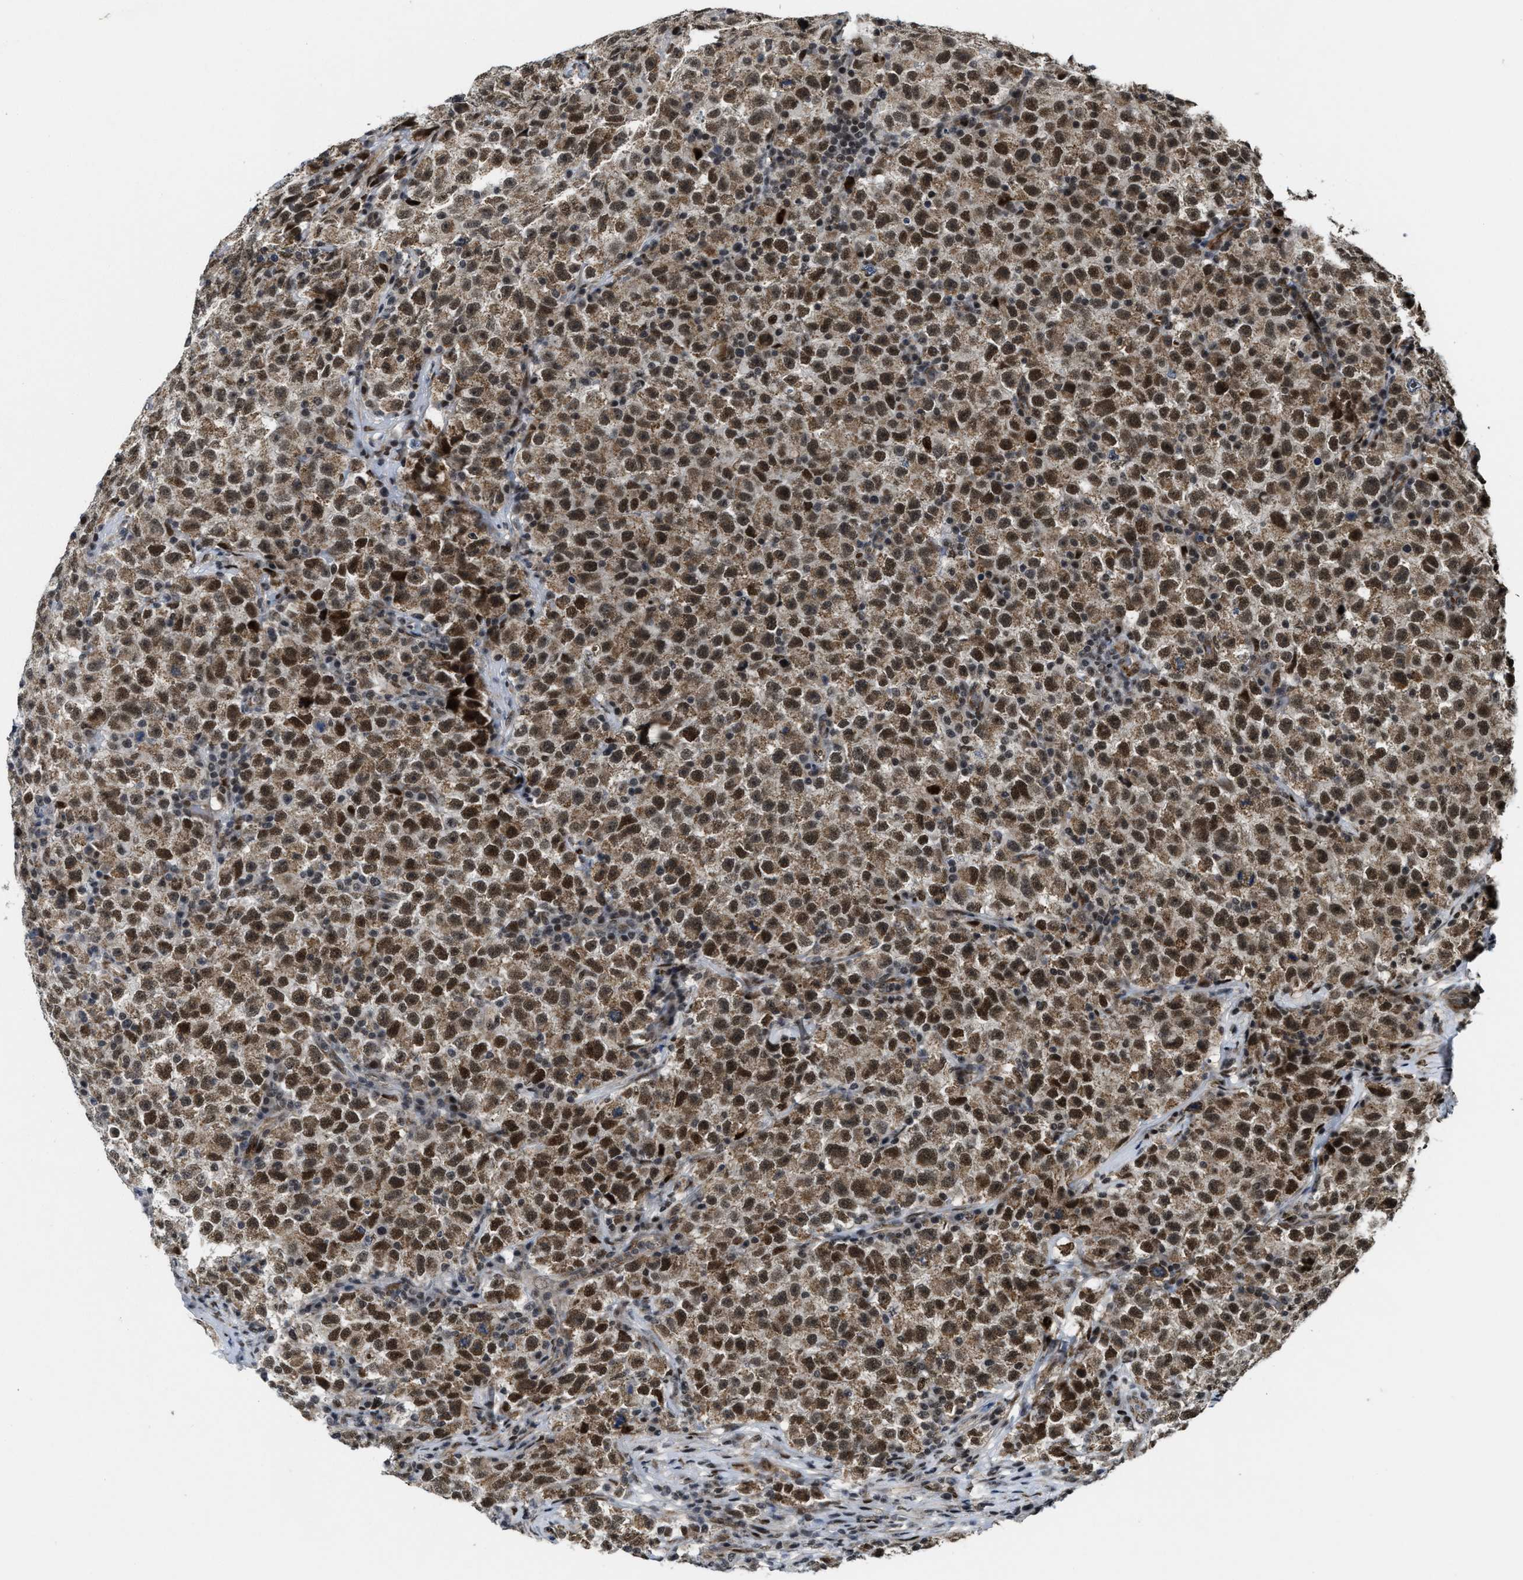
{"staining": {"intensity": "moderate", "quantity": ">75%", "location": "nuclear"}, "tissue": "testis cancer", "cell_type": "Tumor cells", "image_type": "cancer", "snomed": [{"axis": "morphology", "description": "Seminoma, NOS"}, {"axis": "topography", "description": "Testis"}], "caption": "This histopathology image reveals IHC staining of human testis cancer (seminoma), with medium moderate nuclear staining in approximately >75% of tumor cells.", "gene": "ZNF250", "patient": {"sex": "male", "age": 22}}